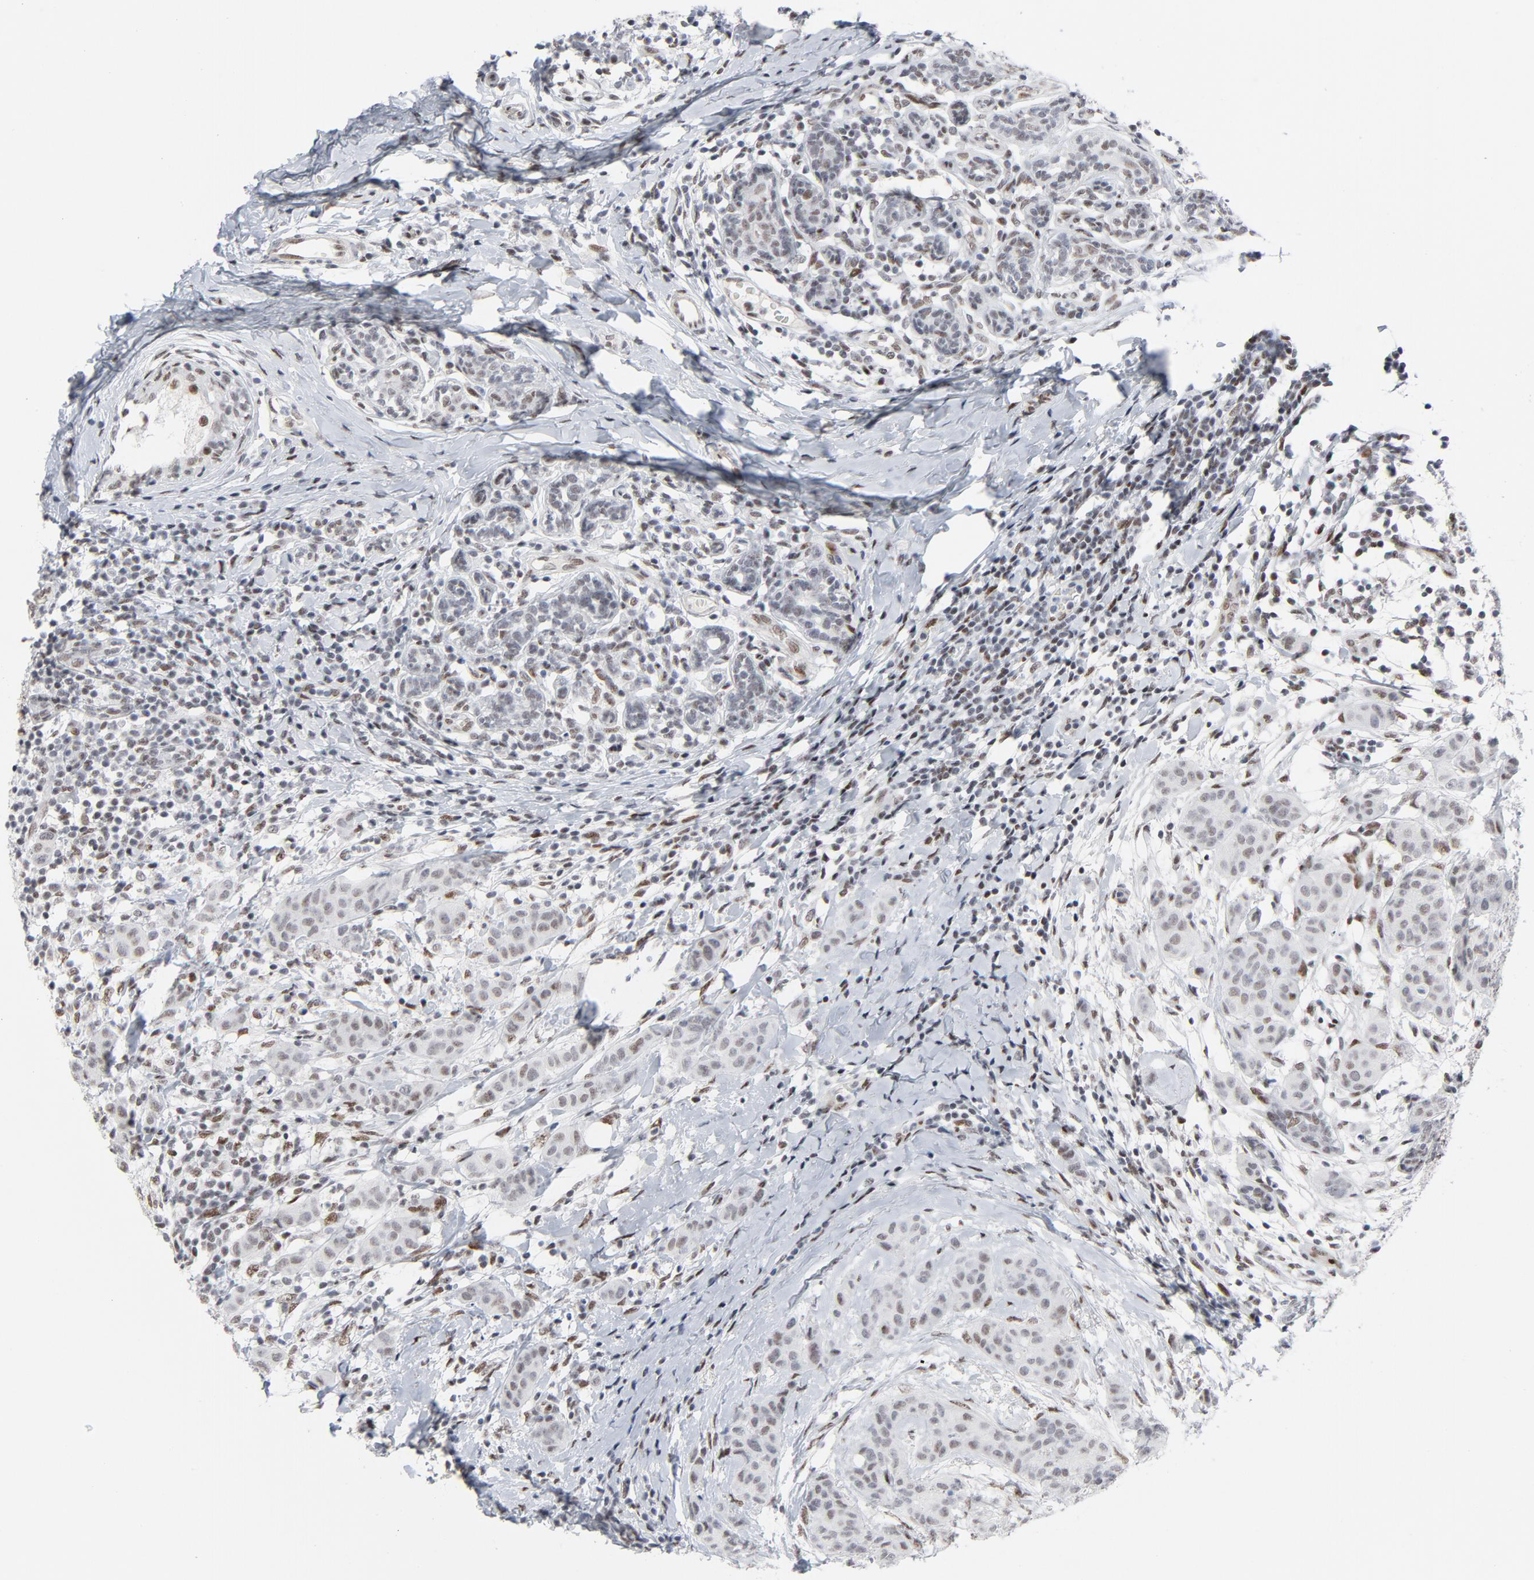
{"staining": {"intensity": "weak", "quantity": "<25%", "location": "nuclear"}, "tissue": "breast cancer", "cell_type": "Tumor cells", "image_type": "cancer", "snomed": [{"axis": "morphology", "description": "Duct carcinoma"}, {"axis": "topography", "description": "Breast"}], "caption": "Tumor cells show no significant expression in invasive ductal carcinoma (breast).", "gene": "HSF1", "patient": {"sex": "female", "age": 40}}